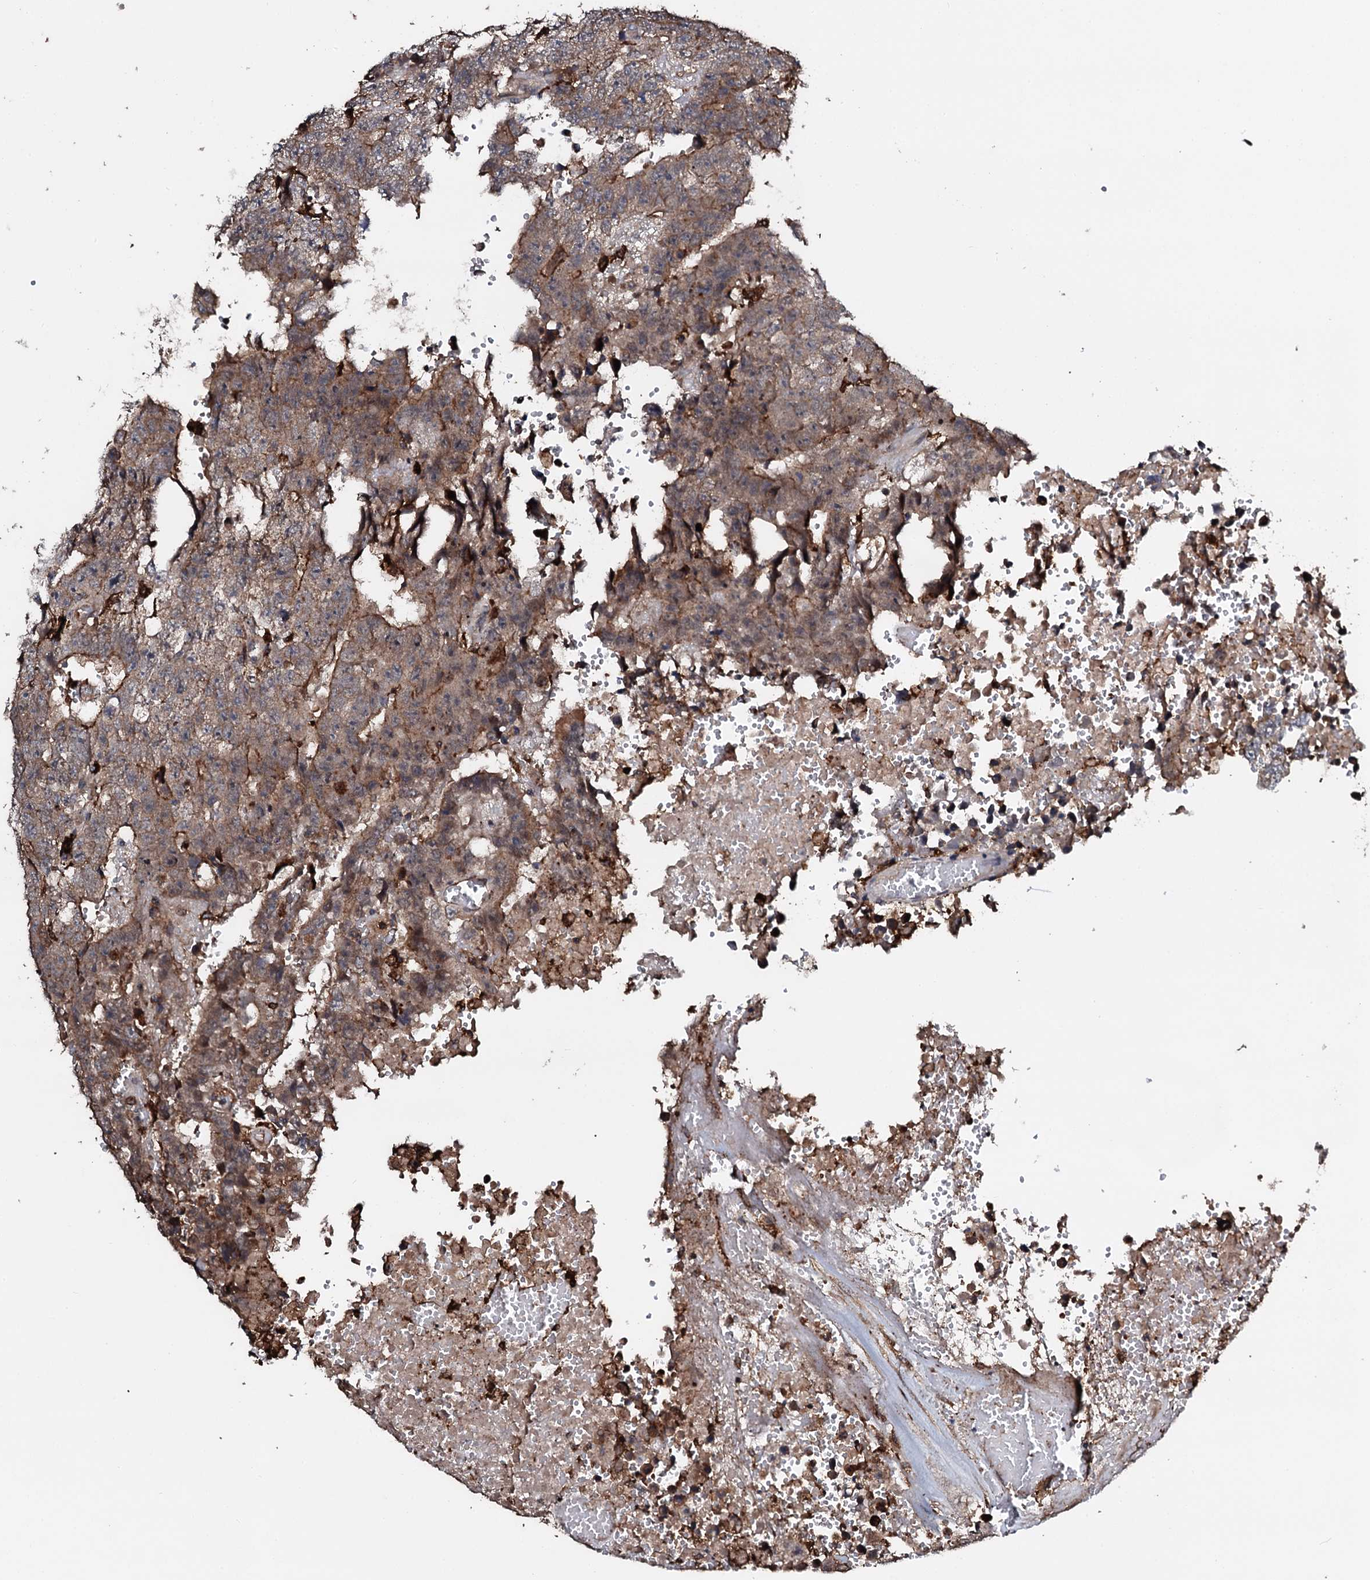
{"staining": {"intensity": "moderate", "quantity": ">75%", "location": "cytoplasmic/membranous"}, "tissue": "testis cancer", "cell_type": "Tumor cells", "image_type": "cancer", "snomed": [{"axis": "morphology", "description": "Carcinoma, Embryonal, NOS"}, {"axis": "topography", "description": "Testis"}], "caption": "A photomicrograph showing moderate cytoplasmic/membranous staining in approximately >75% of tumor cells in embryonal carcinoma (testis), as visualized by brown immunohistochemical staining.", "gene": "TPGS2", "patient": {"sex": "male", "age": 25}}